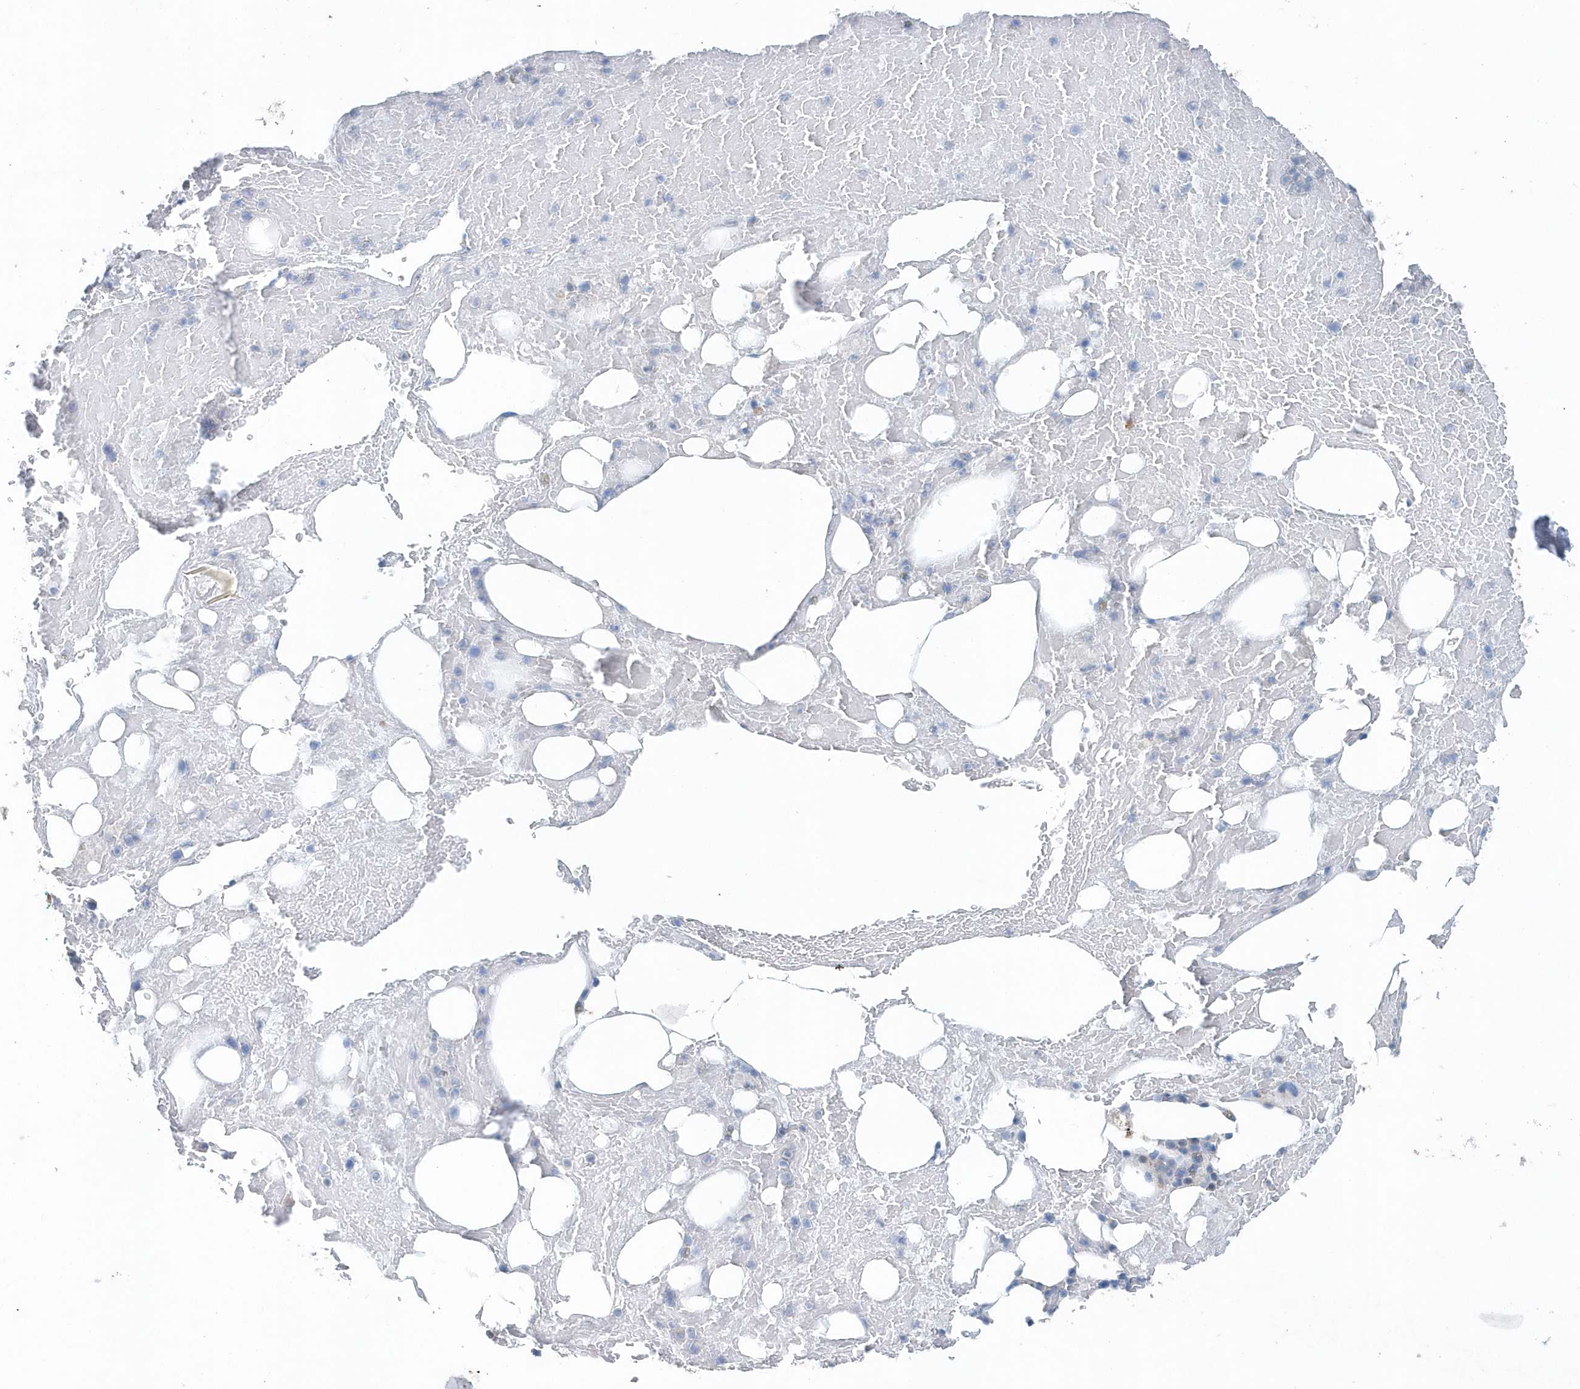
{"staining": {"intensity": "negative", "quantity": "none", "location": "none"}, "tissue": "bone marrow", "cell_type": "Hematopoietic cells", "image_type": "normal", "snomed": [{"axis": "morphology", "description": "Normal tissue, NOS"}, {"axis": "topography", "description": "Bone marrow"}], "caption": "Immunohistochemical staining of normal bone marrow shows no significant expression in hematopoietic cells. (Immunohistochemistry (ihc), brightfield microscopy, high magnification).", "gene": "PFN2", "patient": {"sex": "male", "age": 60}}